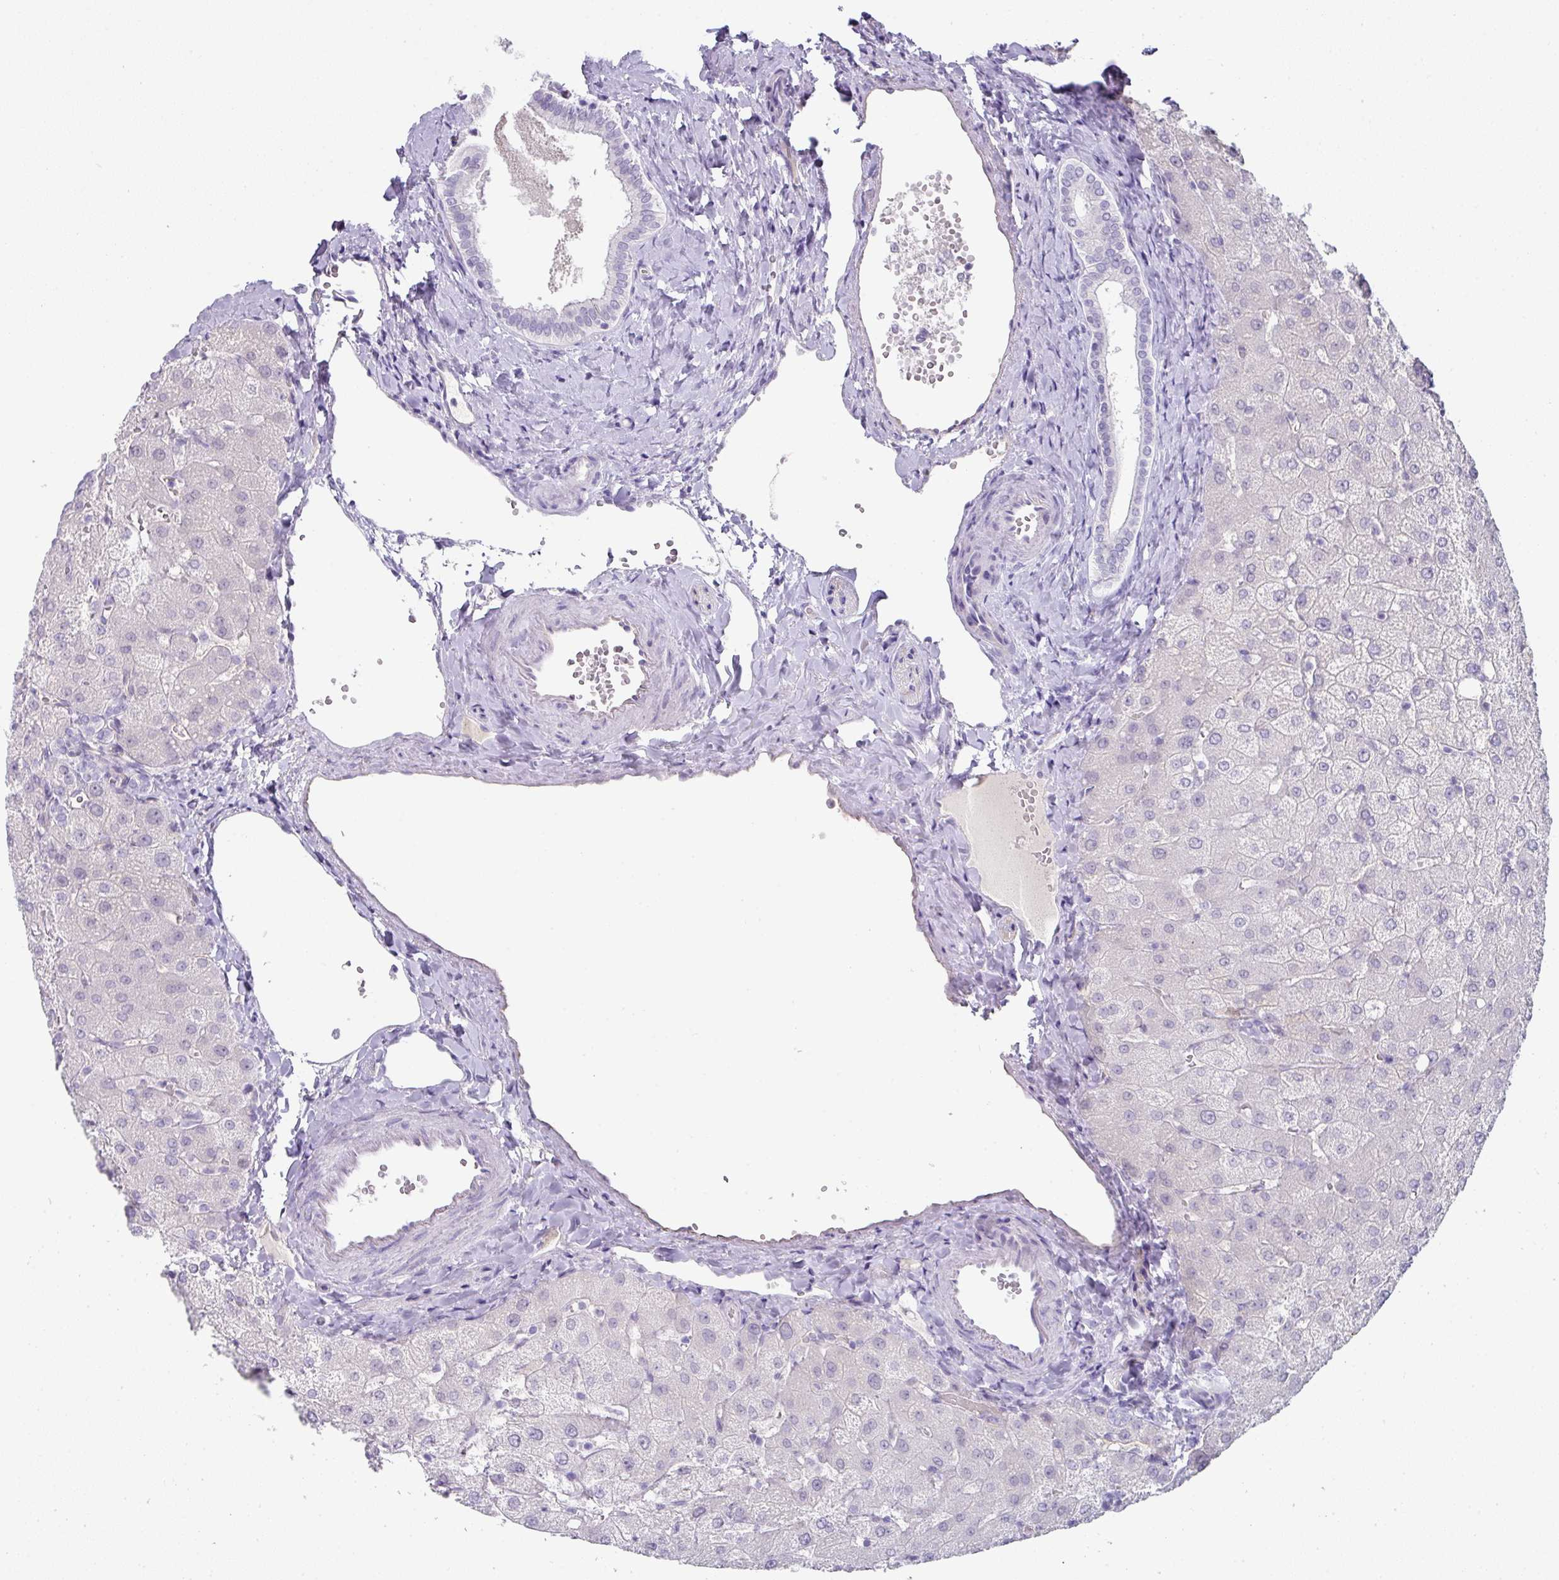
{"staining": {"intensity": "negative", "quantity": "none", "location": "none"}, "tissue": "liver", "cell_type": "Cholangiocytes", "image_type": "normal", "snomed": [{"axis": "morphology", "description": "Normal tissue, NOS"}, {"axis": "topography", "description": "Liver"}], "caption": "Liver was stained to show a protein in brown. There is no significant staining in cholangiocytes.", "gene": "OR52N1", "patient": {"sex": "female", "age": 54}}